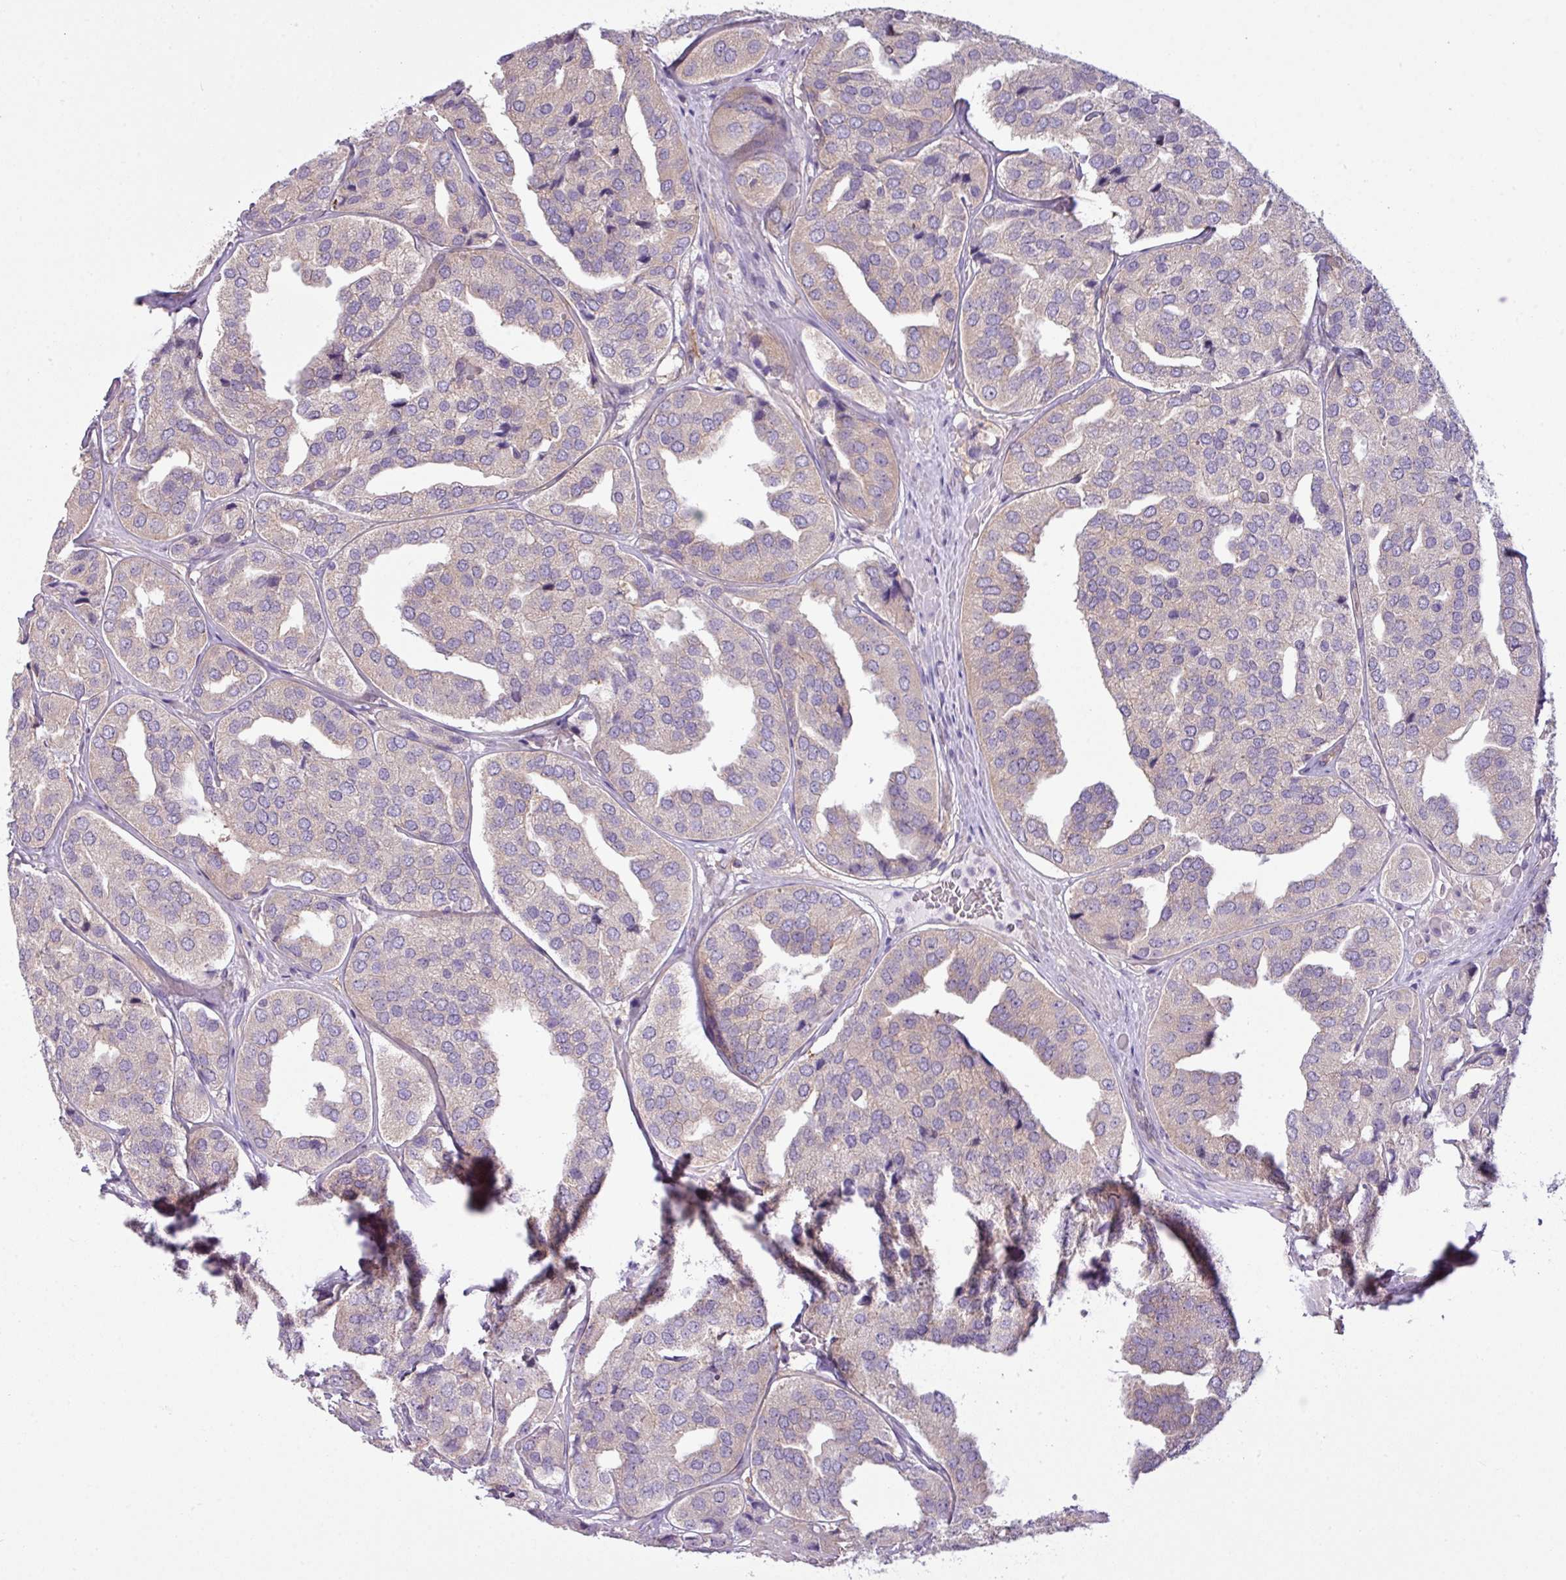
{"staining": {"intensity": "moderate", "quantity": "<25%", "location": "cytoplasmic/membranous"}, "tissue": "prostate cancer", "cell_type": "Tumor cells", "image_type": "cancer", "snomed": [{"axis": "morphology", "description": "Adenocarcinoma, High grade"}, {"axis": "topography", "description": "Prostate"}], "caption": "Tumor cells demonstrate low levels of moderate cytoplasmic/membranous expression in about <25% of cells in prostate cancer.", "gene": "CAMK2B", "patient": {"sex": "male", "age": 63}}